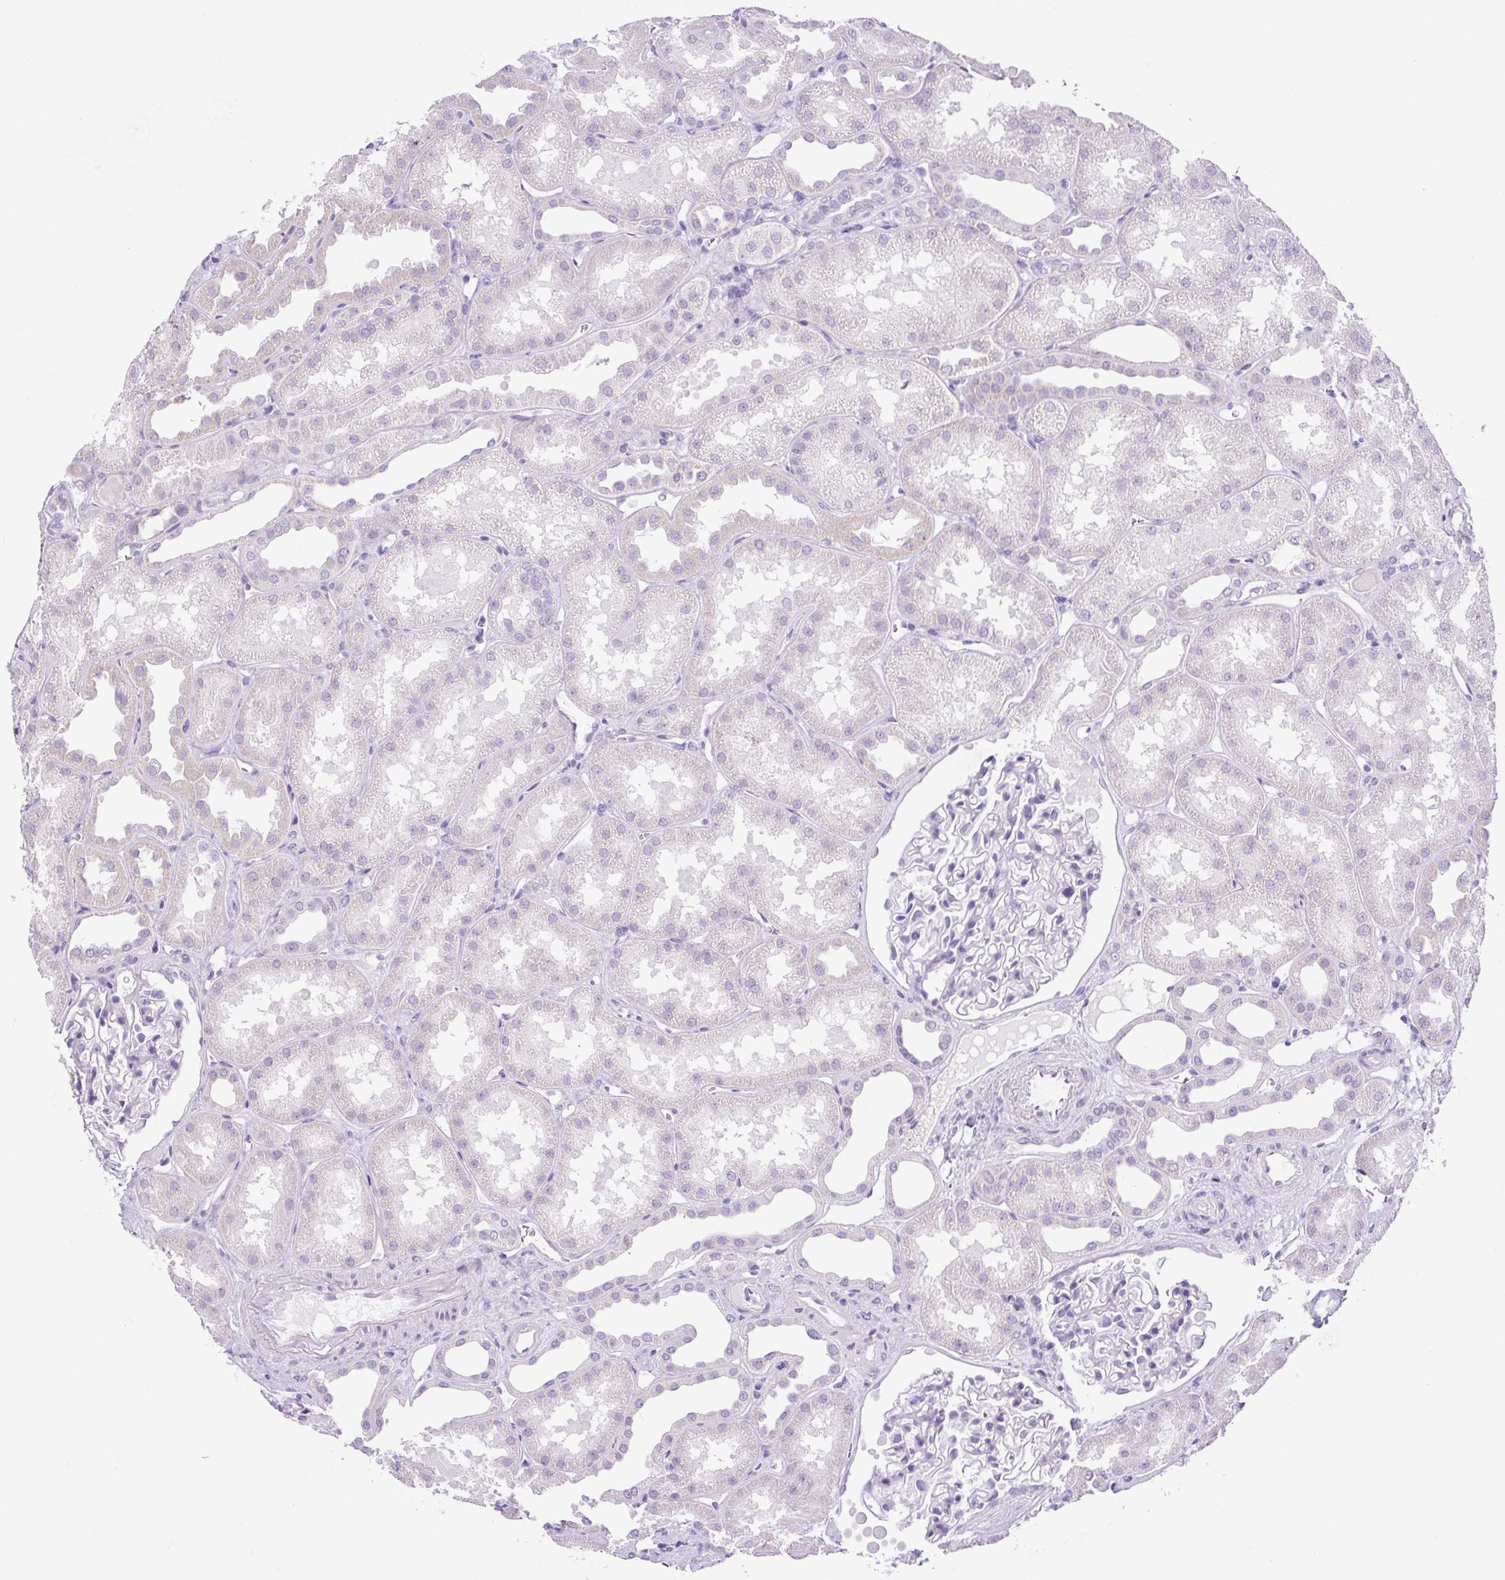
{"staining": {"intensity": "negative", "quantity": "none", "location": "none"}, "tissue": "kidney", "cell_type": "Cells in glomeruli", "image_type": "normal", "snomed": [{"axis": "morphology", "description": "Normal tissue, NOS"}, {"axis": "topography", "description": "Kidney"}], "caption": "Unremarkable kidney was stained to show a protein in brown. There is no significant expression in cells in glomeruli.", "gene": "CHGA", "patient": {"sex": "male", "age": 61}}